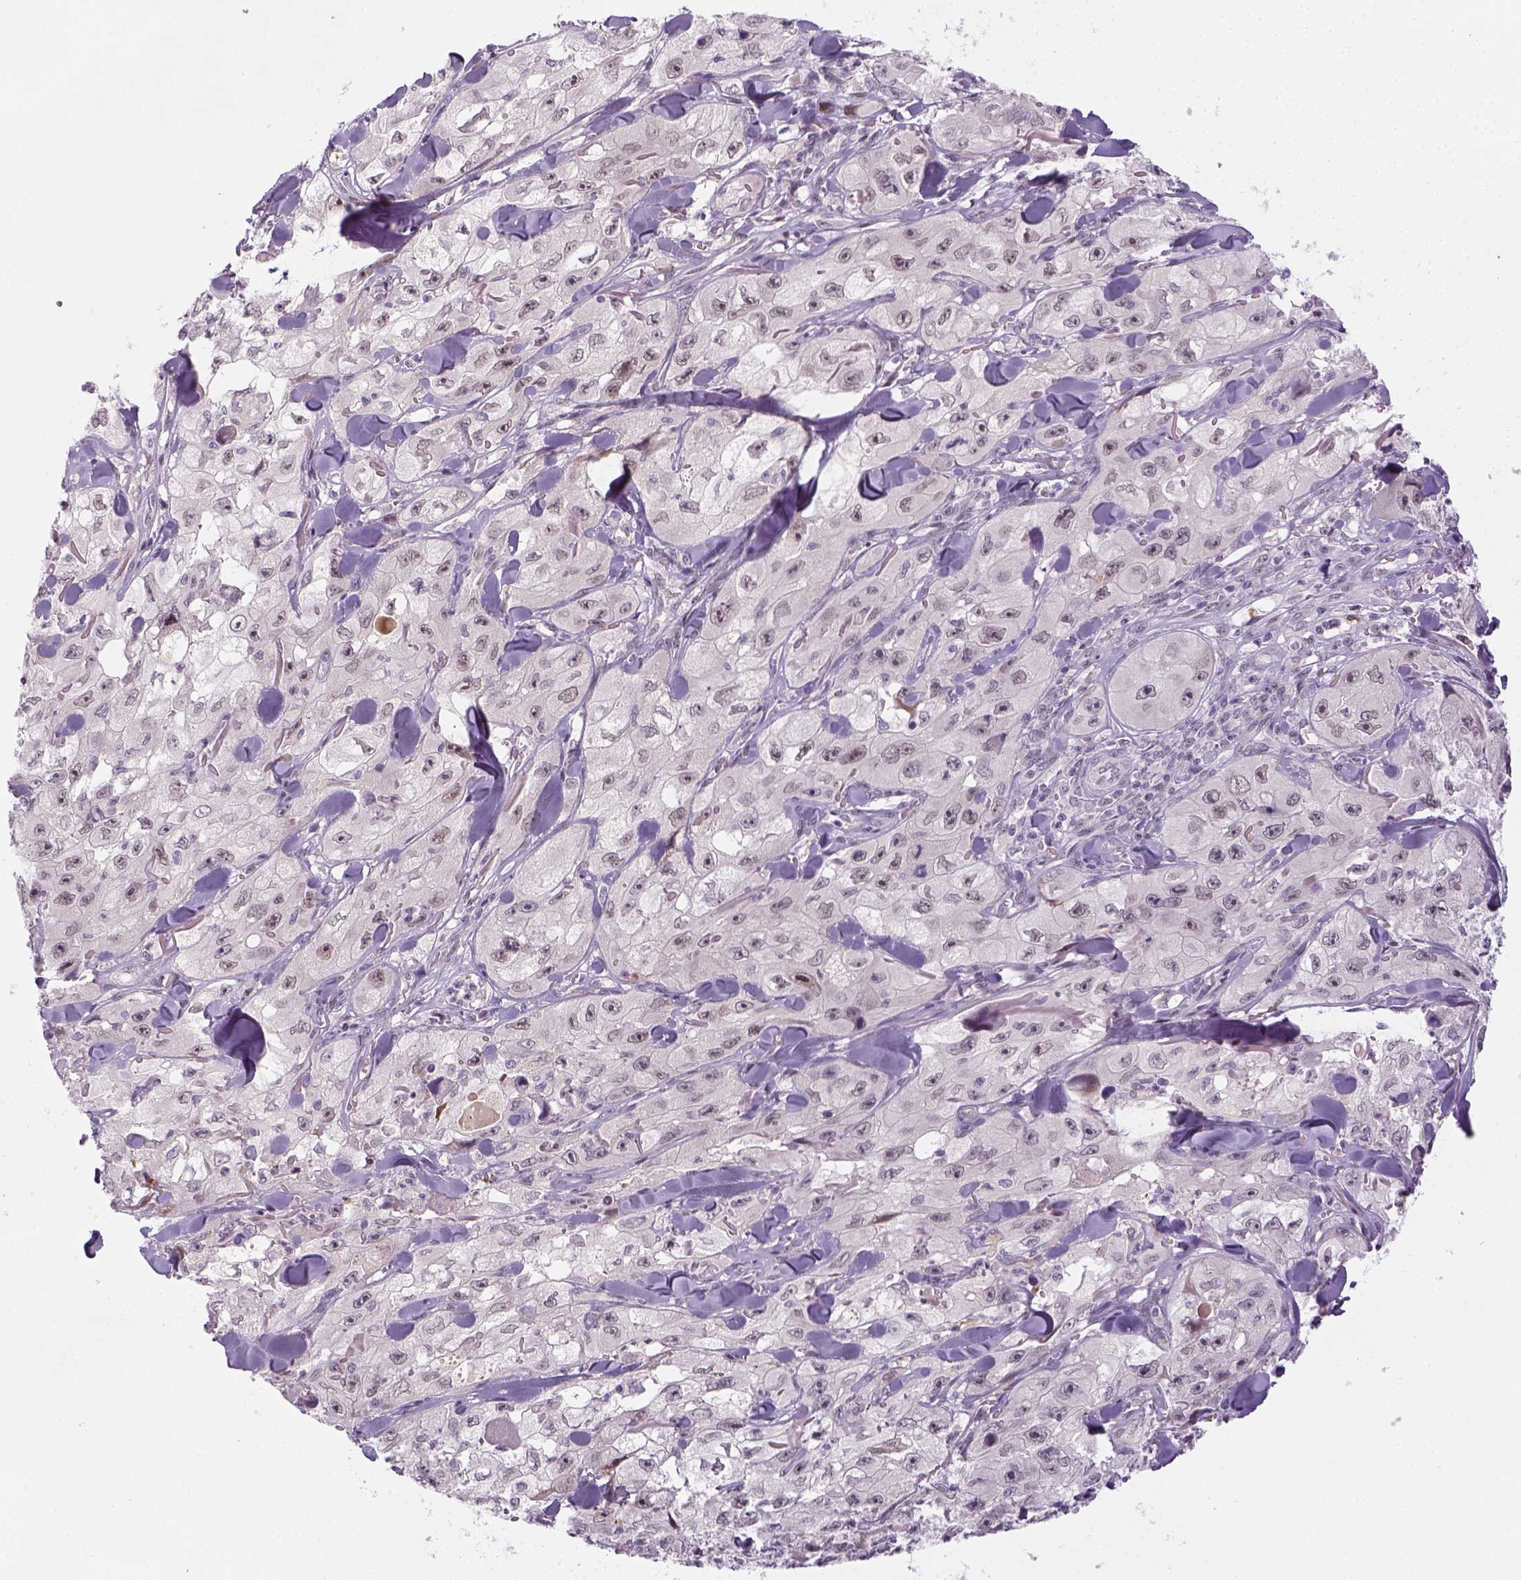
{"staining": {"intensity": "negative", "quantity": "none", "location": "none"}, "tissue": "skin cancer", "cell_type": "Tumor cells", "image_type": "cancer", "snomed": [{"axis": "morphology", "description": "Squamous cell carcinoma, NOS"}, {"axis": "topography", "description": "Skin"}, {"axis": "topography", "description": "Subcutis"}], "caption": "DAB (3,3'-diaminobenzidine) immunohistochemical staining of skin squamous cell carcinoma displays no significant expression in tumor cells.", "gene": "MAGEB3", "patient": {"sex": "male", "age": 73}}